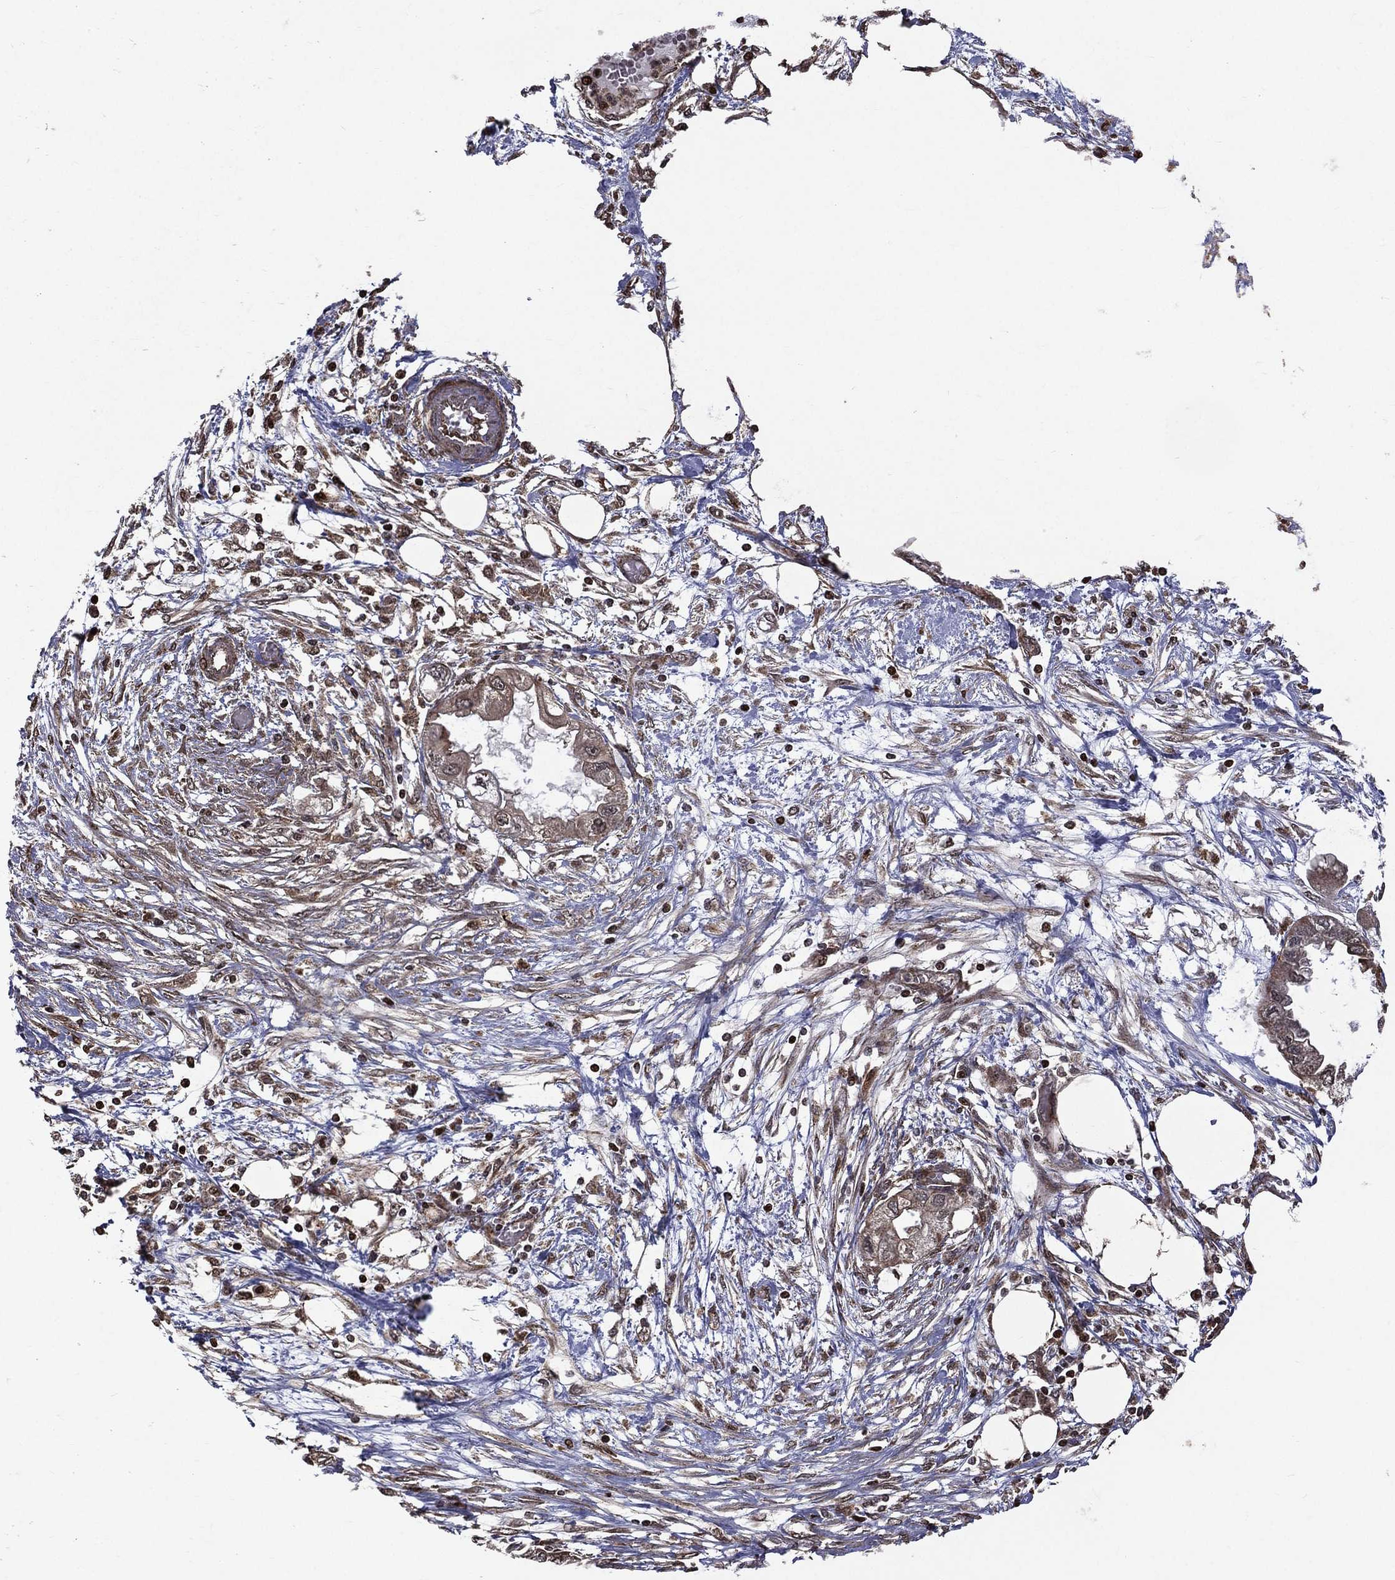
{"staining": {"intensity": "weak", "quantity": "<25%", "location": "cytoplasmic/membranous"}, "tissue": "endometrial cancer", "cell_type": "Tumor cells", "image_type": "cancer", "snomed": [{"axis": "morphology", "description": "Adenocarcinoma, NOS"}, {"axis": "morphology", "description": "Adenocarcinoma, metastatic, NOS"}, {"axis": "topography", "description": "Adipose tissue"}, {"axis": "topography", "description": "Endometrium"}], "caption": "High power microscopy micrograph of an IHC photomicrograph of metastatic adenocarcinoma (endometrial), revealing no significant staining in tumor cells.", "gene": "GIMAP6", "patient": {"sex": "female", "age": 67}}